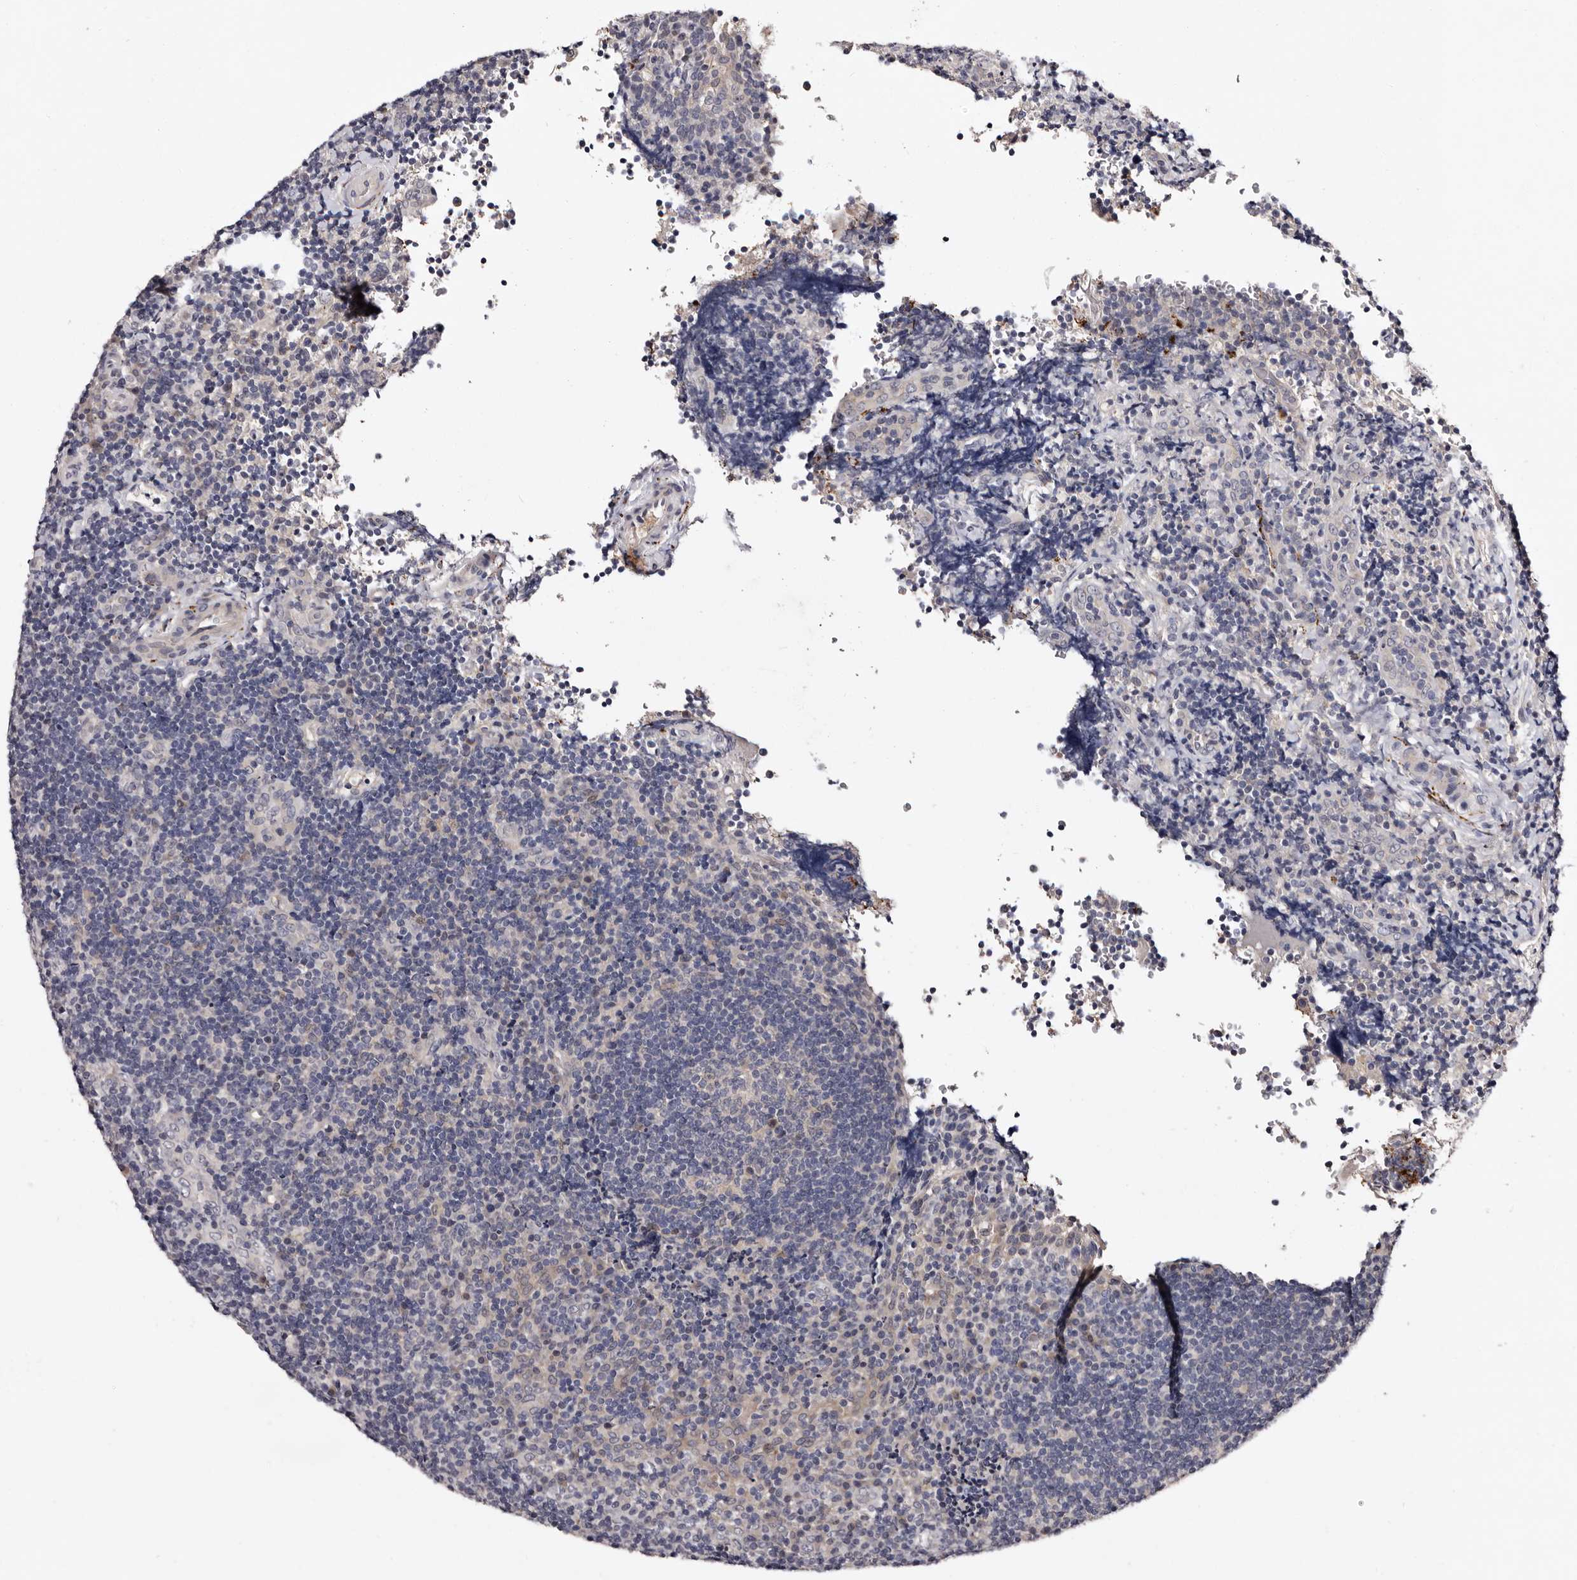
{"staining": {"intensity": "negative", "quantity": "none", "location": "none"}, "tissue": "lymphoma", "cell_type": "Tumor cells", "image_type": "cancer", "snomed": [{"axis": "morphology", "description": "Malignant lymphoma, non-Hodgkin's type, High grade"}, {"axis": "topography", "description": "Tonsil"}], "caption": "High-grade malignant lymphoma, non-Hodgkin's type was stained to show a protein in brown. There is no significant staining in tumor cells. (DAB immunohistochemistry (IHC) visualized using brightfield microscopy, high magnification).", "gene": "LANCL2", "patient": {"sex": "female", "age": 36}}